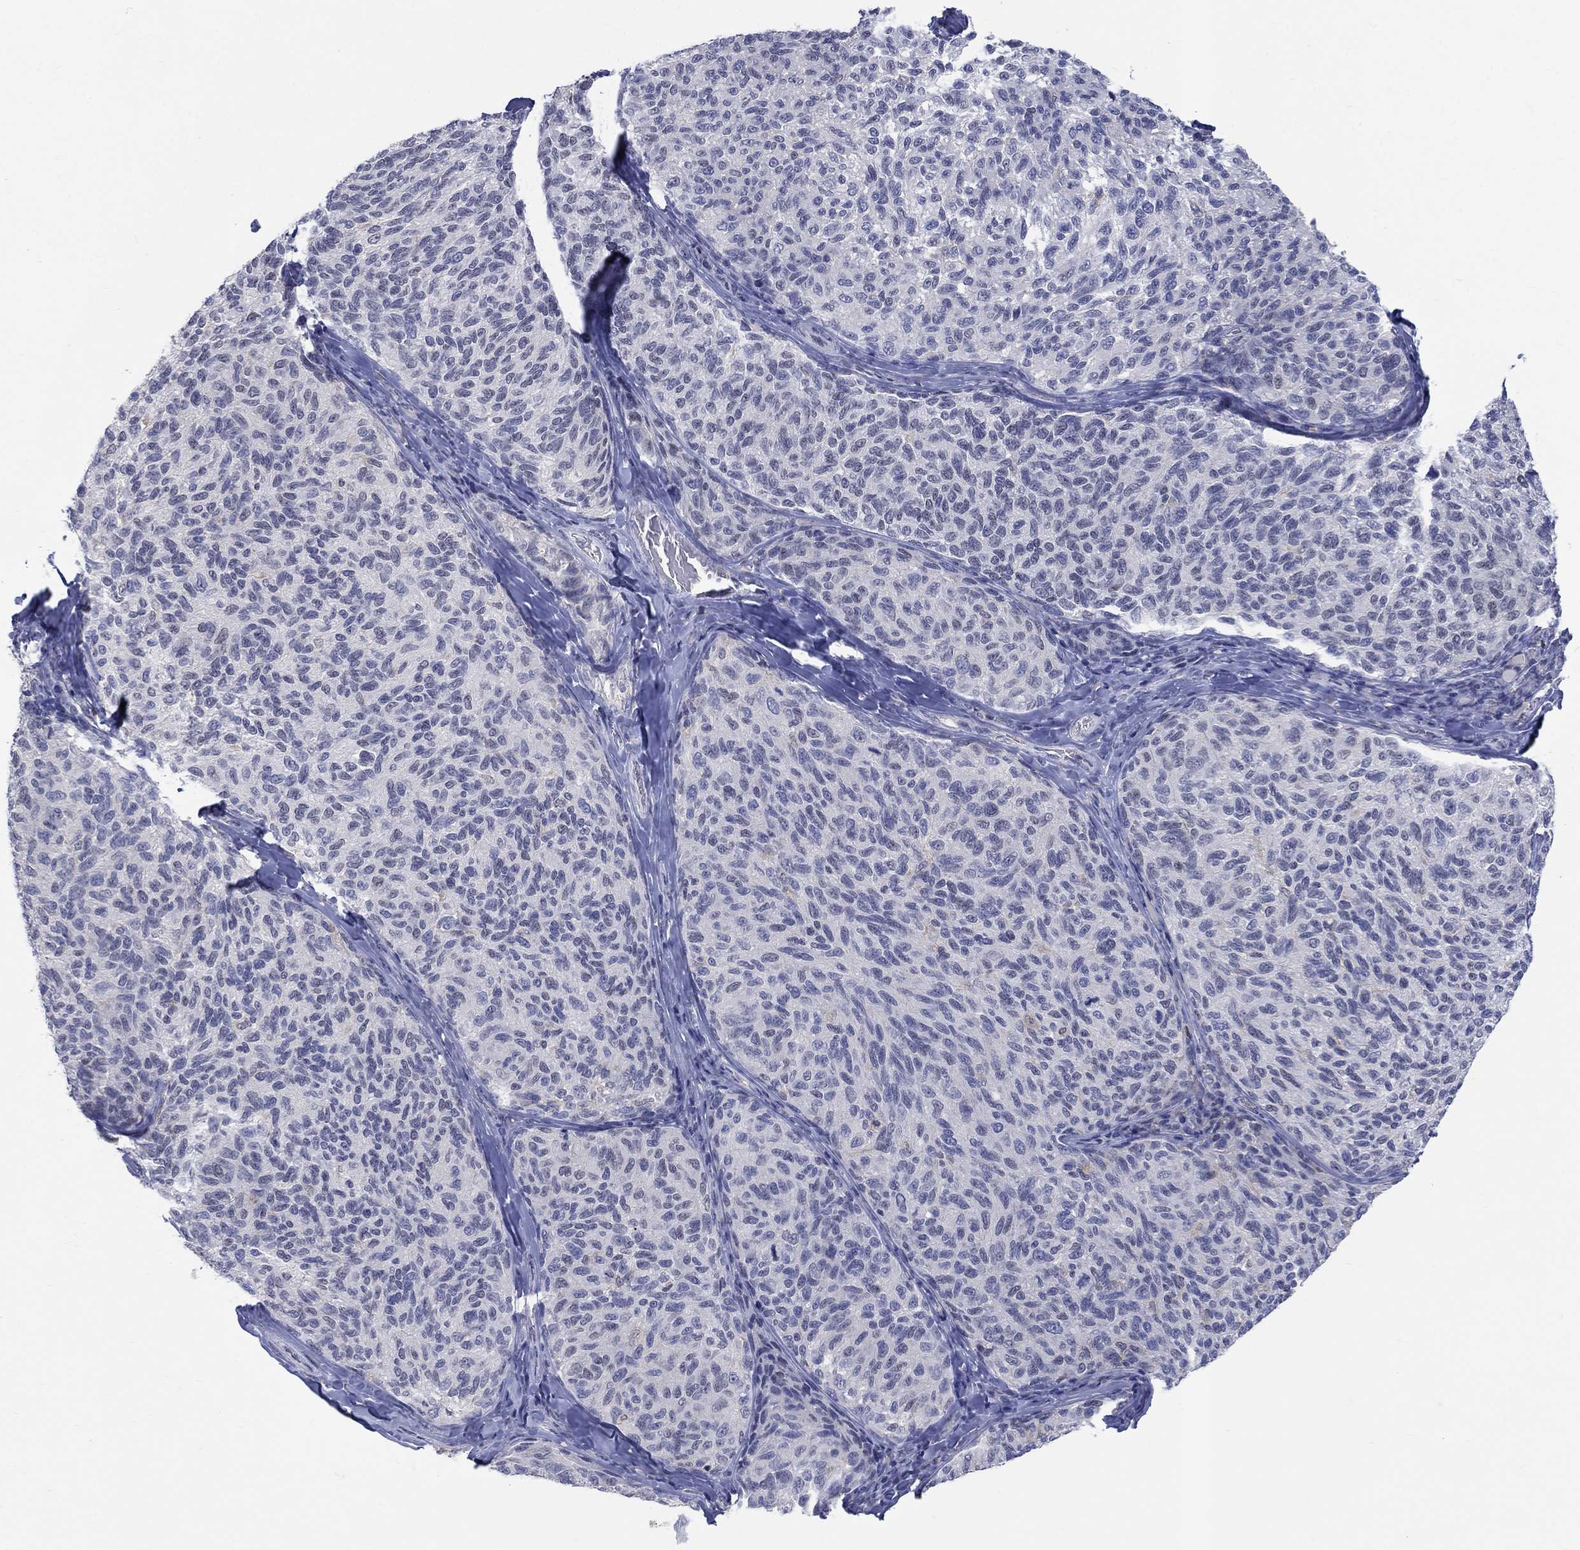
{"staining": {"intensity": "negative", "quantity": "none", "location": "none"}, "tissue": "melanoma", "cell_type": "Tumor cells", "image_type": "cancer", "snomed": [{"axis": "morphology", "description": "Malignant melanoma, NOS"}, {"axis": "topography", "description": "Skin"}], "caption": "There is no significant staining in tumor cells of malignant melanoma. (Stains: DAB immunohistochemistry (IHC) with hematoxylin counter stain, Microscopy: brightfield microscopy at high magnification).", "gene": "EGFLAM", "patient": {"sex": "female", "age": 73}}